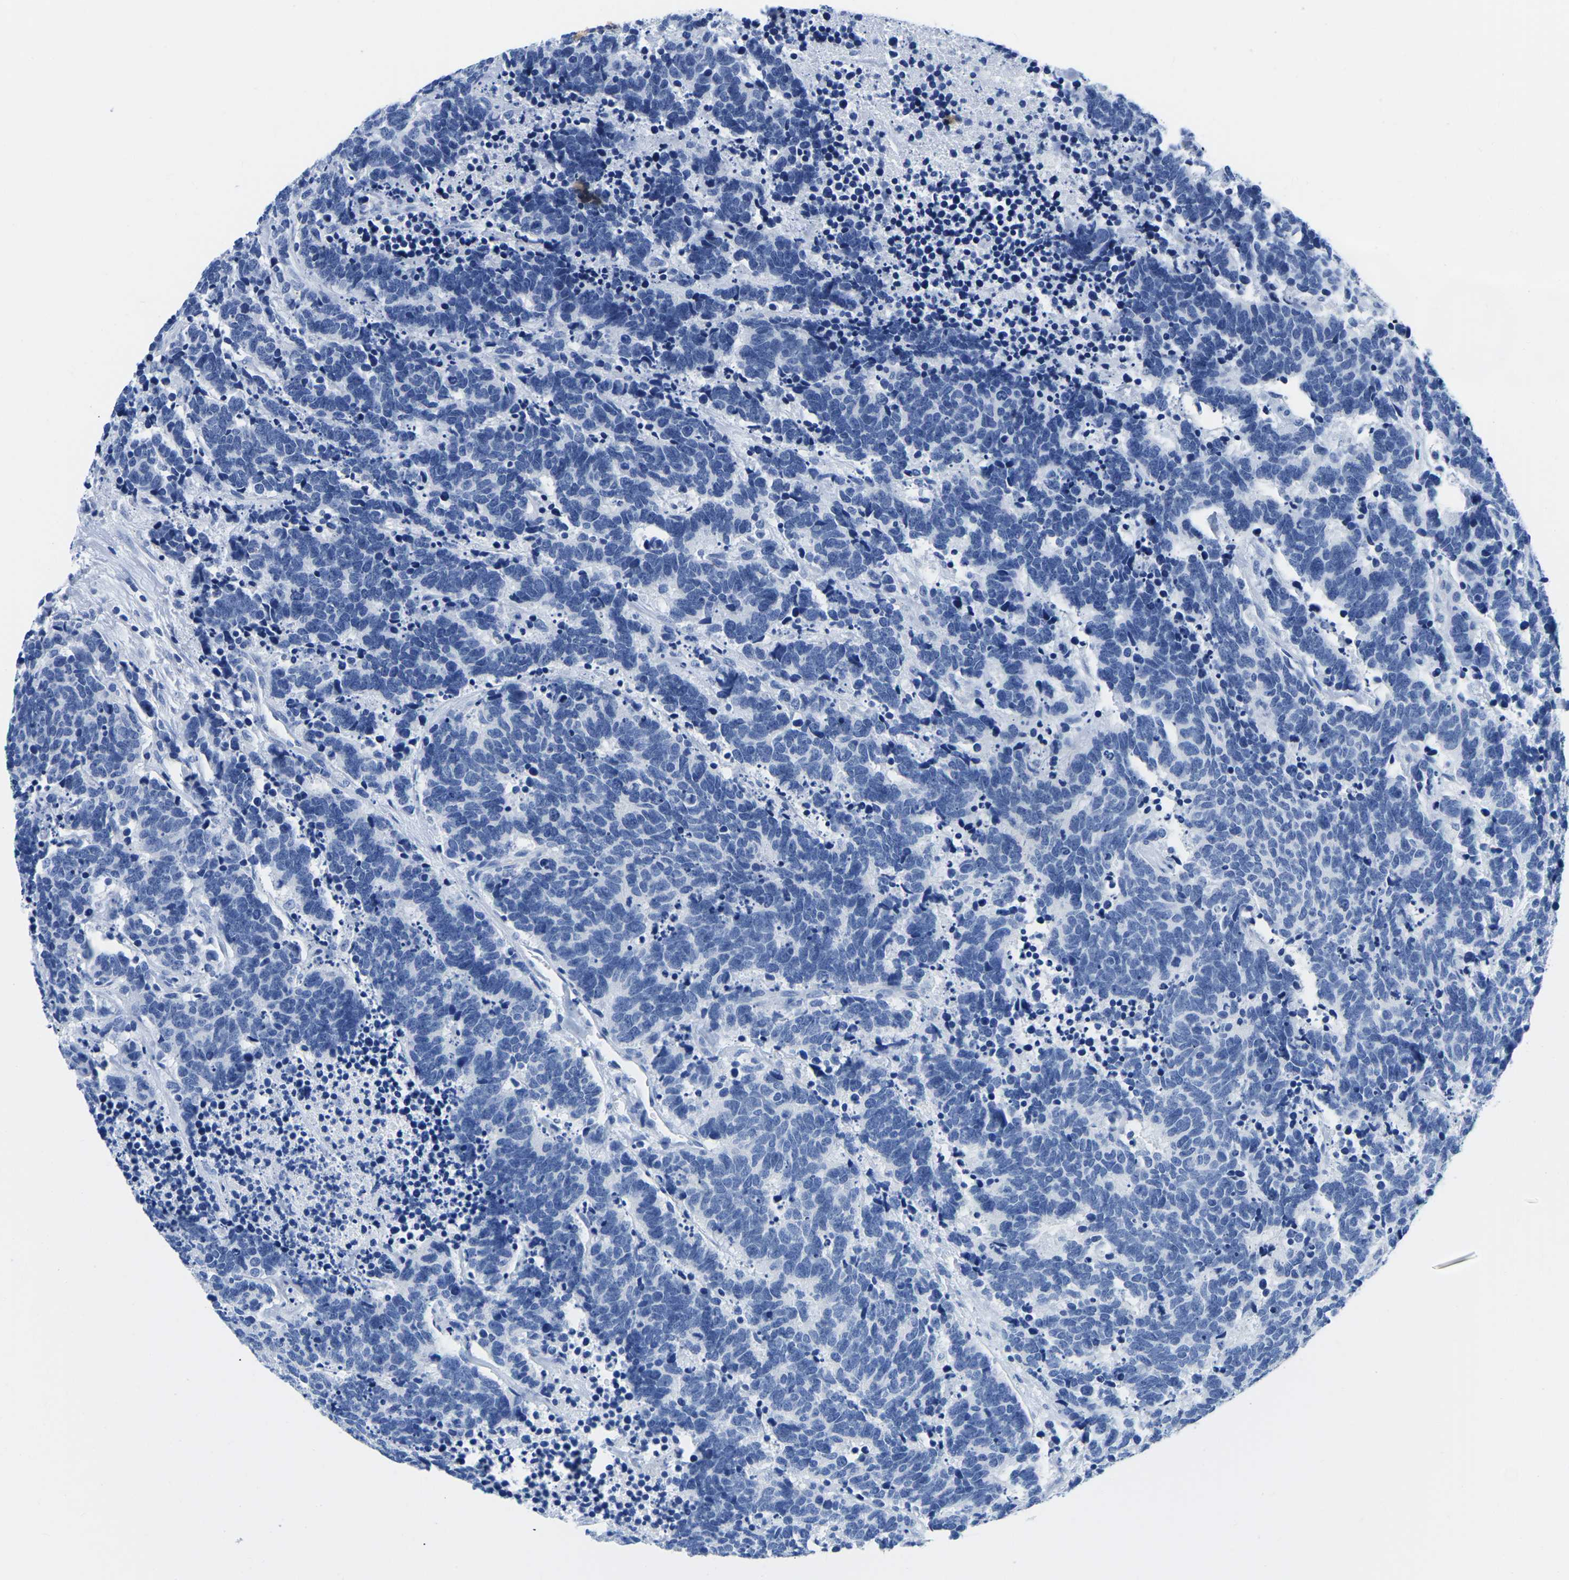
{"staining": {"intensity": "negative", "quantity": "none", "location": "none"}, "tissue": "carcinoid", "cell_type": "Tumor cells", "image_type": "cancer", "snomed": [{"axis": "morphology", "description": "Carcinoma, NOS"}, {"axis": "morphology", "description": "Carcinoid, malignant, NOS"}, {"axis": "topography", "description": "Urinary bladder"}], "caption": "Photomicrograph shows no significant protein staining in tumor cells of carcinoma. Brightfield microscopy of immunohistochemistry stained with DAB (3,3'-diaminobenzidine) (brown) and hematoxylin (blue), captured at high magnification.", "gene": "CYP1A2", "patient": {"sex": "male", "age": 57}}